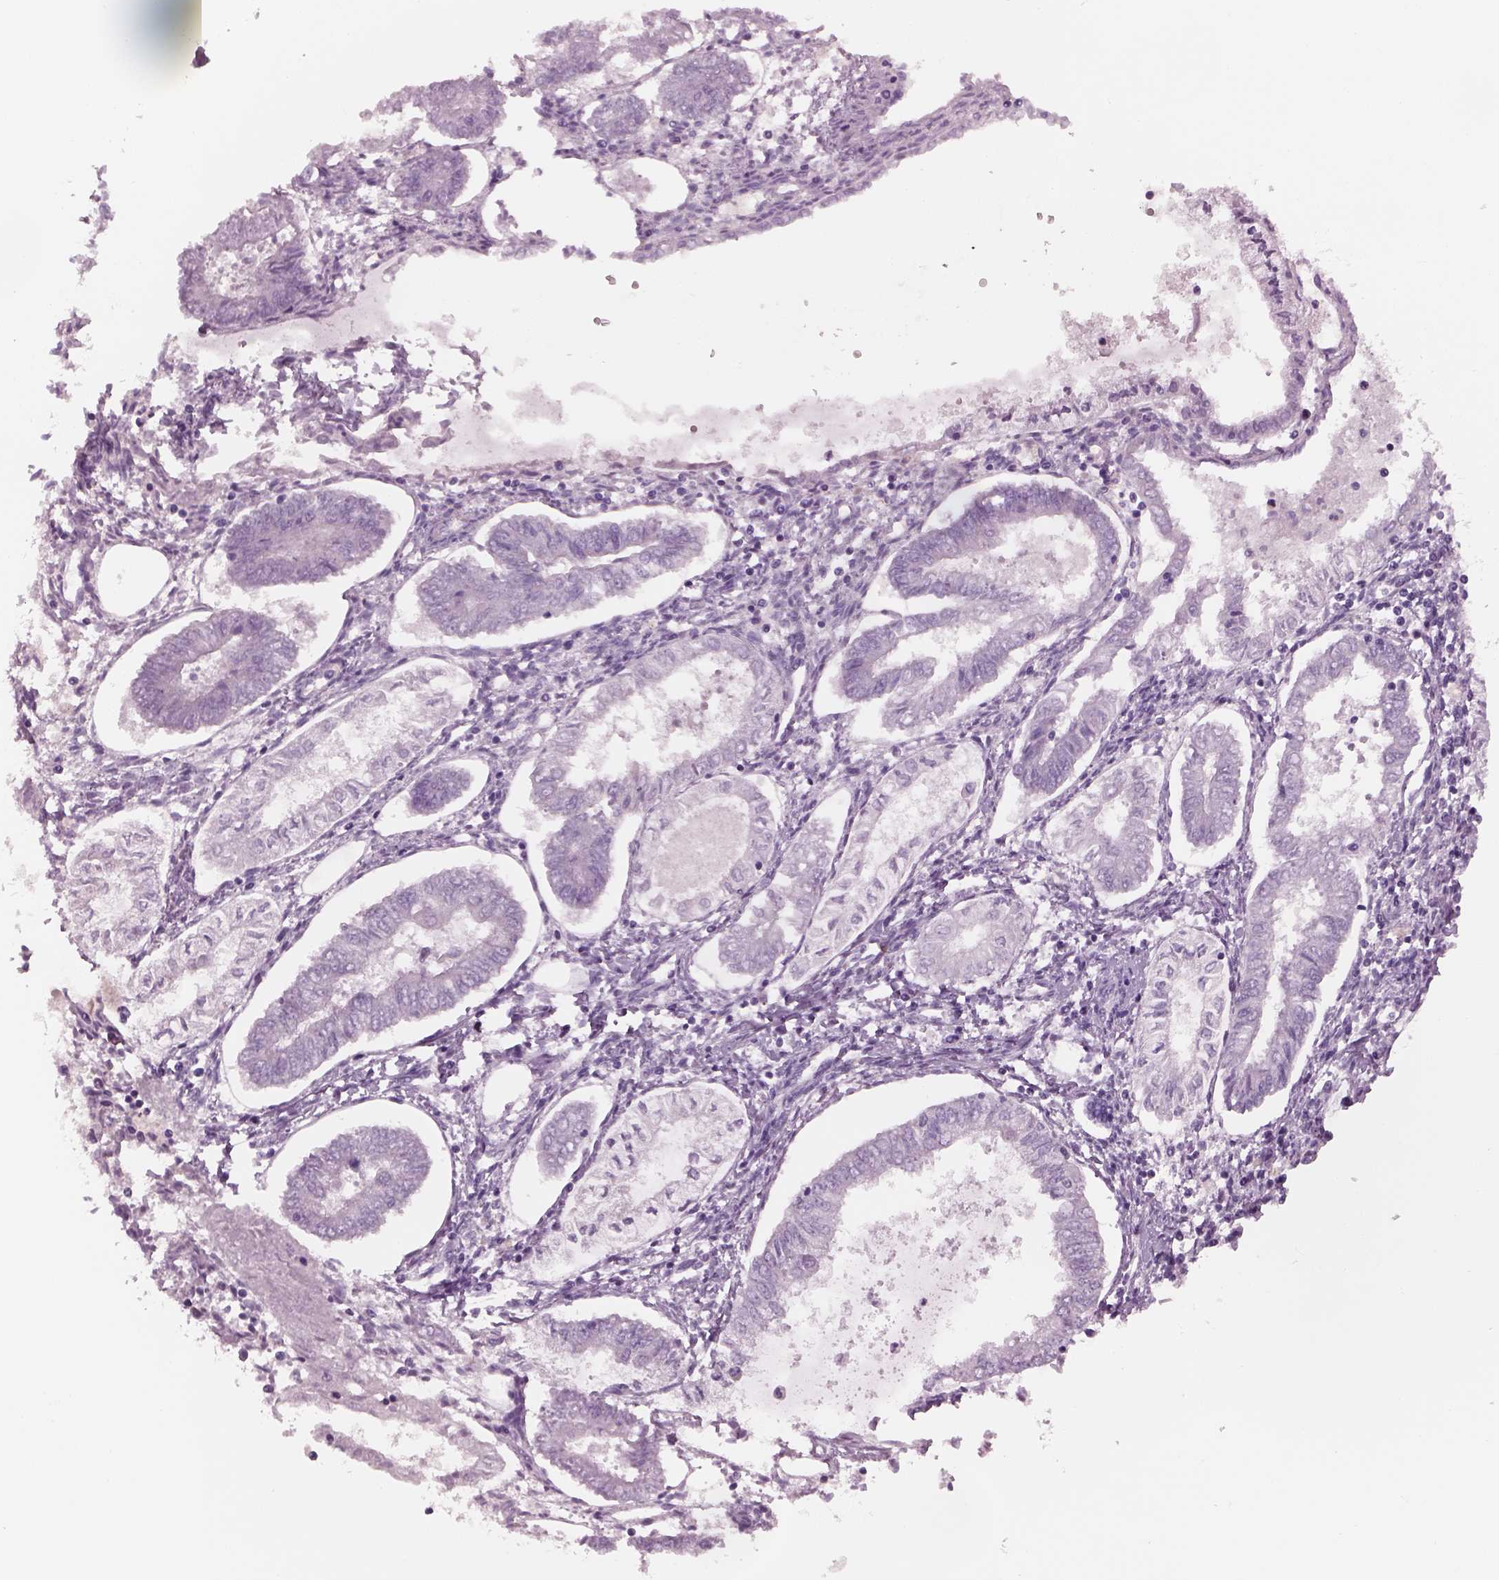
{"staining": {"intensity": "negative", "quantity": "none", "location": "none"}, "tissue": "endometrial cancer", "cell_type": "Tumor cells", "image_type": "cancer", "snomed": [{"axis": "morphology", "description": "Adenocarcinoma, NOS"}, {"axis": "topography", "description": "Endometrium"}], "caption": "Image shows no protein positivity in tumor cells of endometrial cancer tissue.", "gene": "CYLC1", "patient": {"sex": "female", "age": 68}}